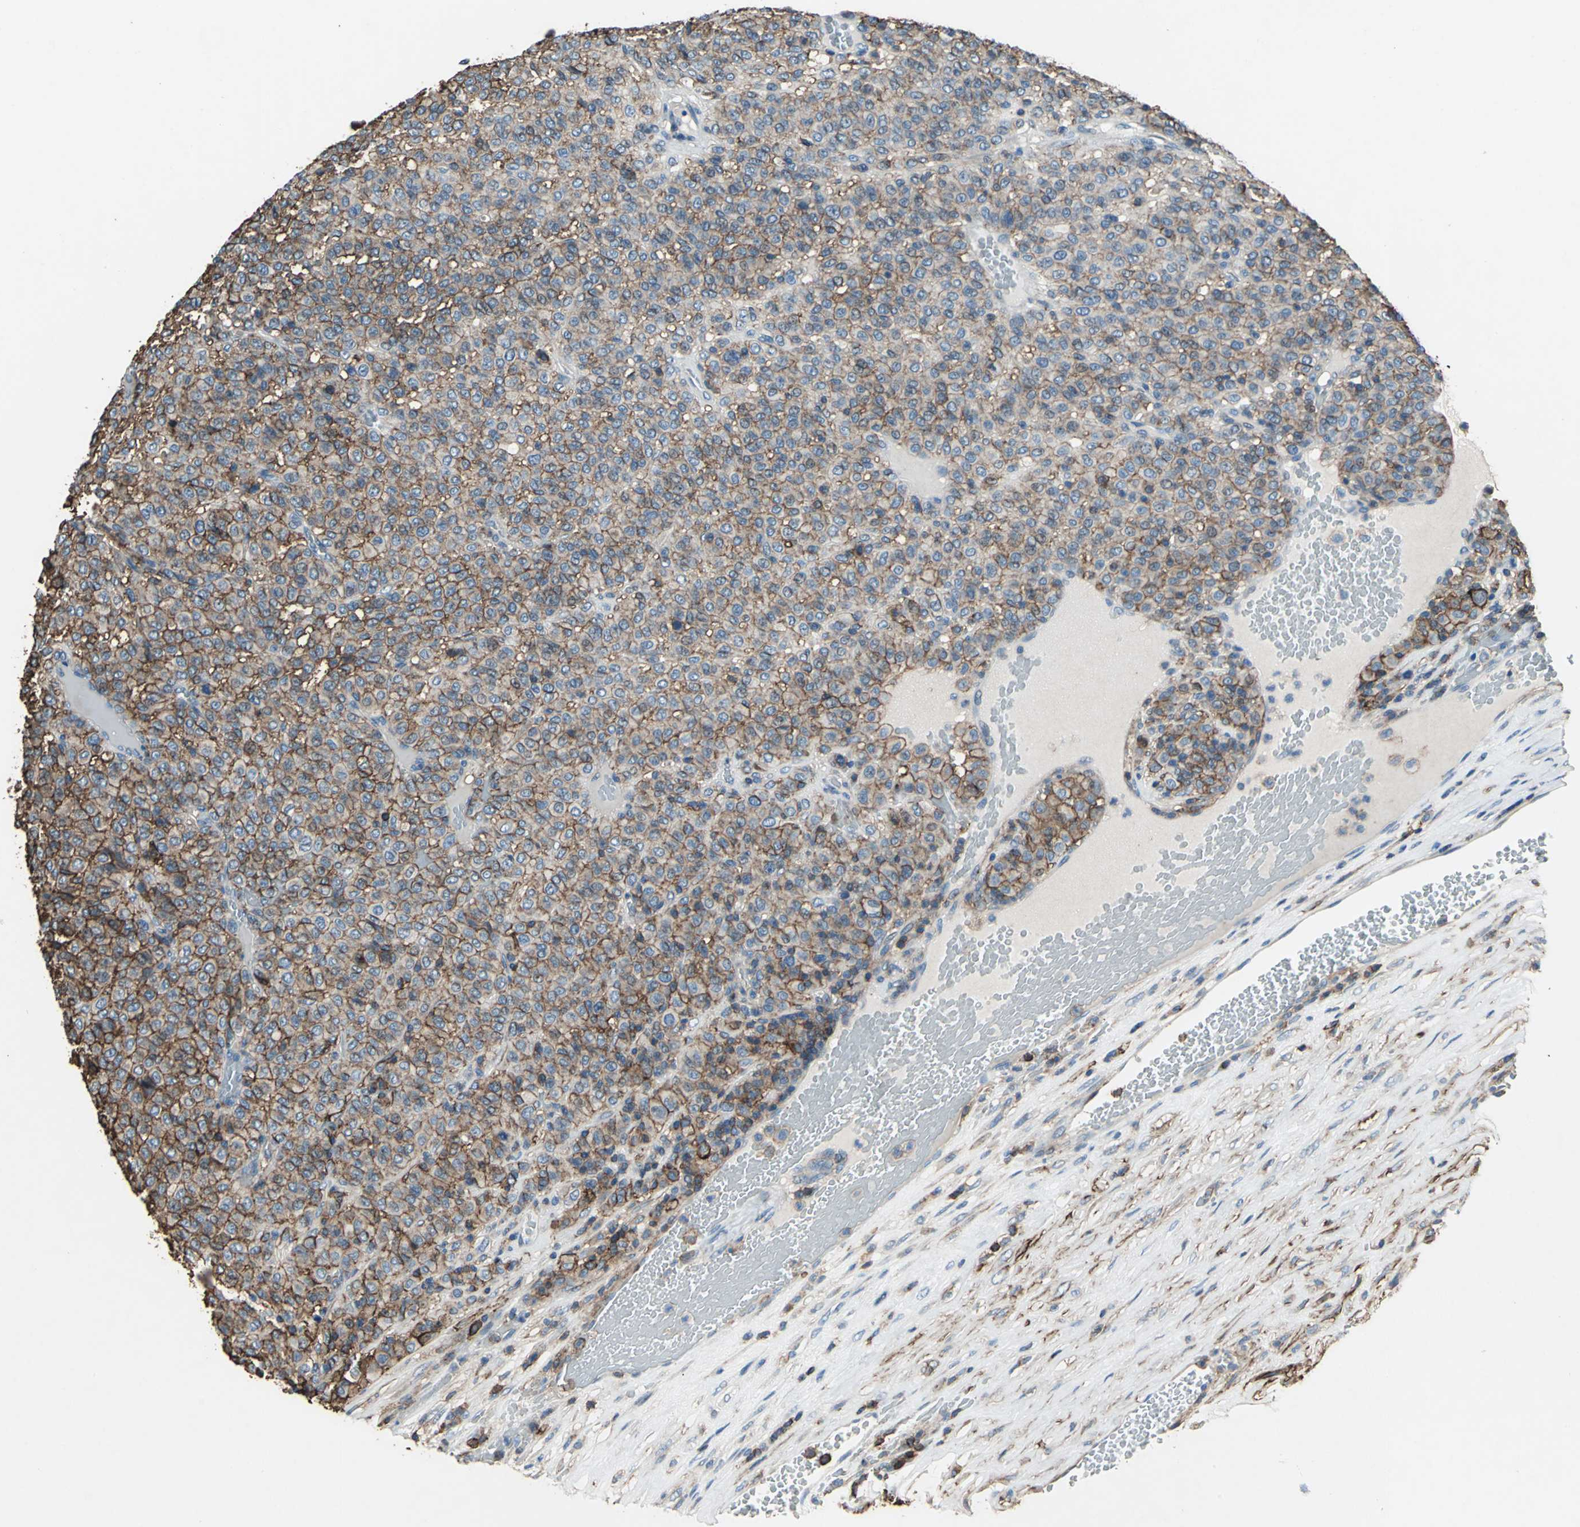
{"staining": {"intensity": "moderate", "quantity": ">75%", "location": "cytoplasmic/membranous"}, "tissue": "melanoma", "cell_type": "Tumor cells", "image_type": "cancer", "snomed": [{"axis": "morphology", "description": "Malignant melanoma, Metastatic site"}, {"axis": "topography", "description": "Pancreas"}], "caption": "Melanoma stained with immunohistochemistry (IHC) demonstrates moderate cytoplasmic/membranous expression in approximately >75% of tumor cells.", "gene": "CD44", "patient": {"sex": "female", "age": 30}}